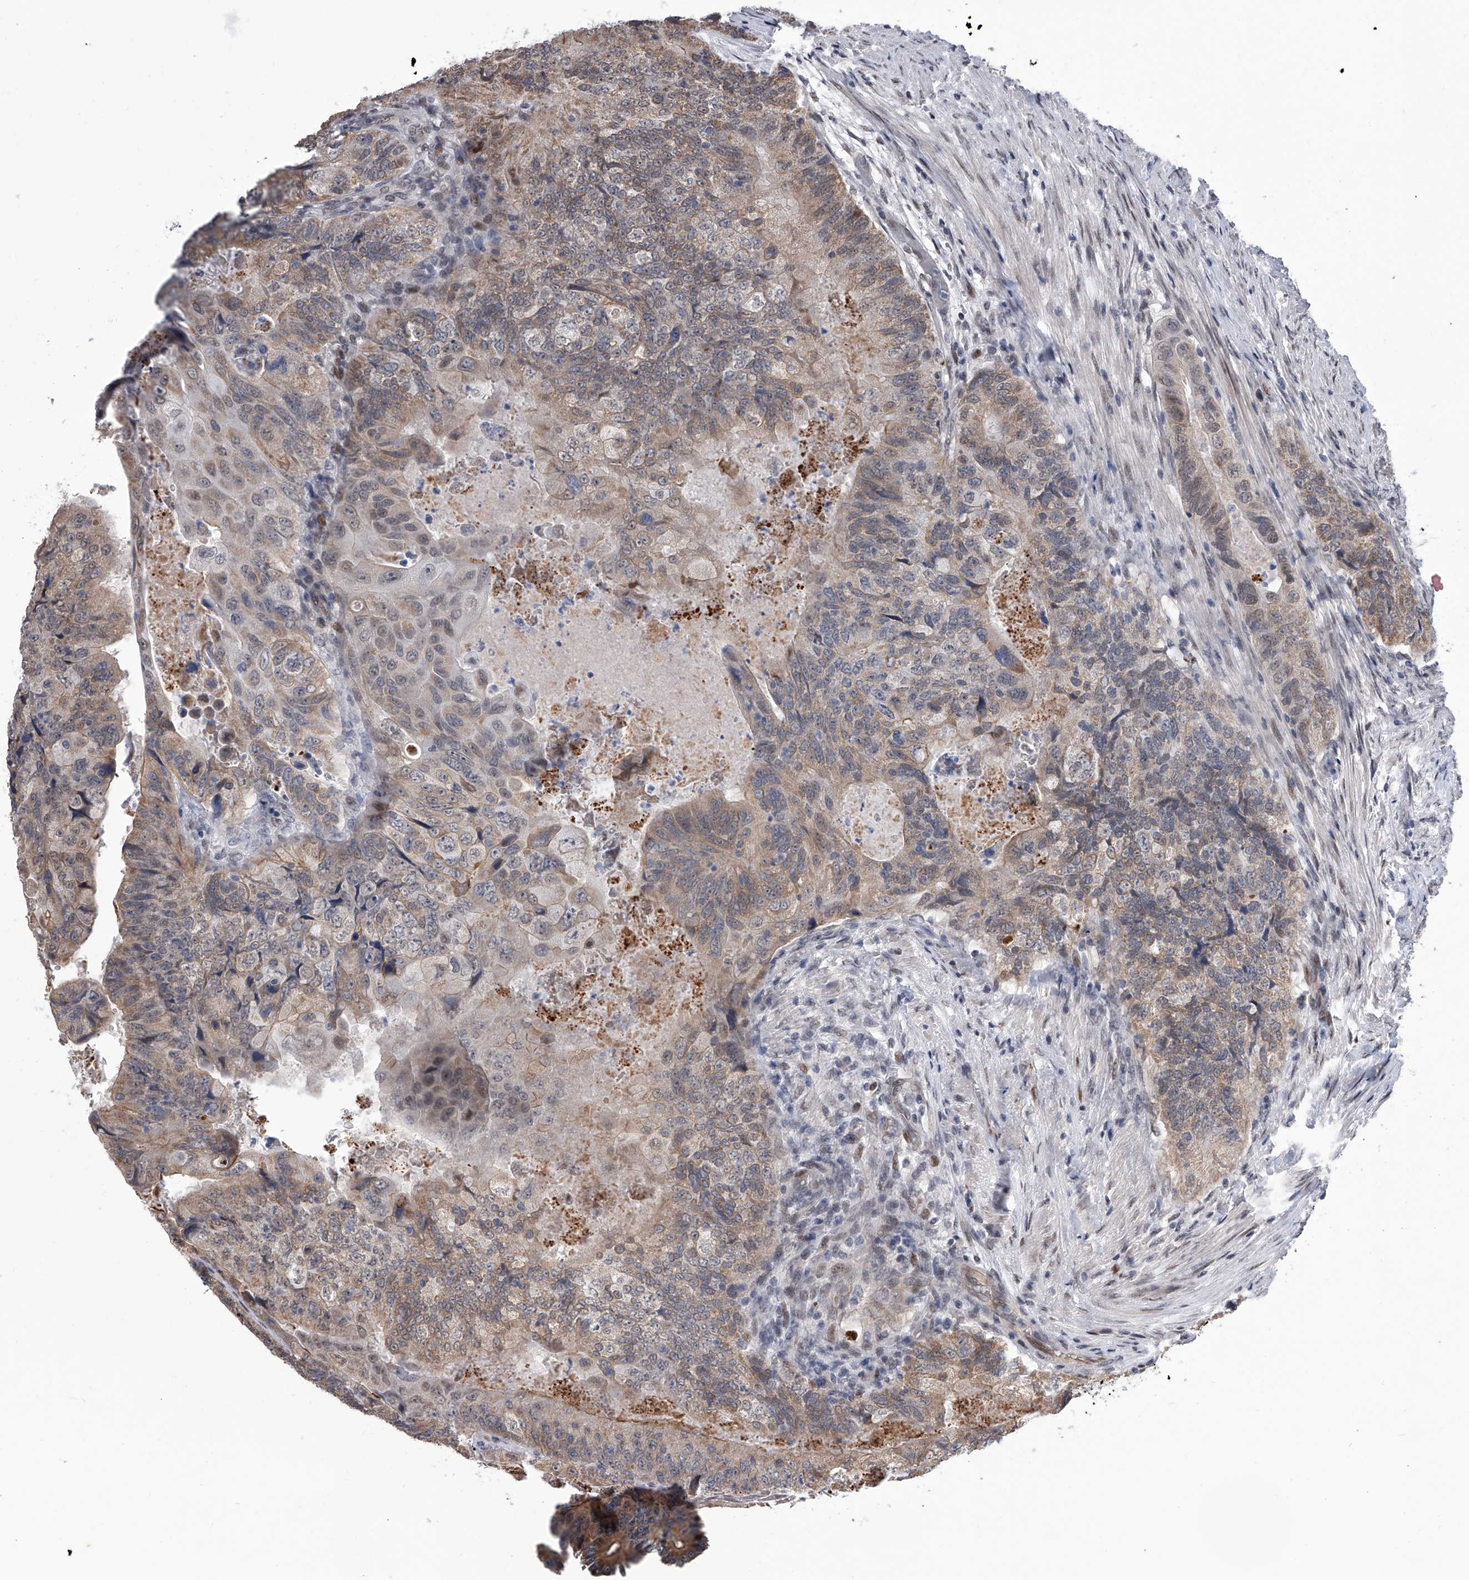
{"staining": {"intensity": "weak", "quantity": "25%-75%", "location": "cytoplasmic/membranous"}, "tissue": "colorectal cancer", "cell_type": "Tumor cells", "image_type": "cancer", "snomed": [{"axis": "morphology", "description": "Adenocarcinoma, NOS"}, {"axis": "topography", "description": "Rectum"}], "caption": "A photomicrograph showing weak cytoplasmic/membranous expression in about 25%-75% of tumor cells in colorectal cancer, as visualized by brown immunohistochemical staining.", "gene": "ZNF426", "patient": {"sex": "male", "age": 63}}